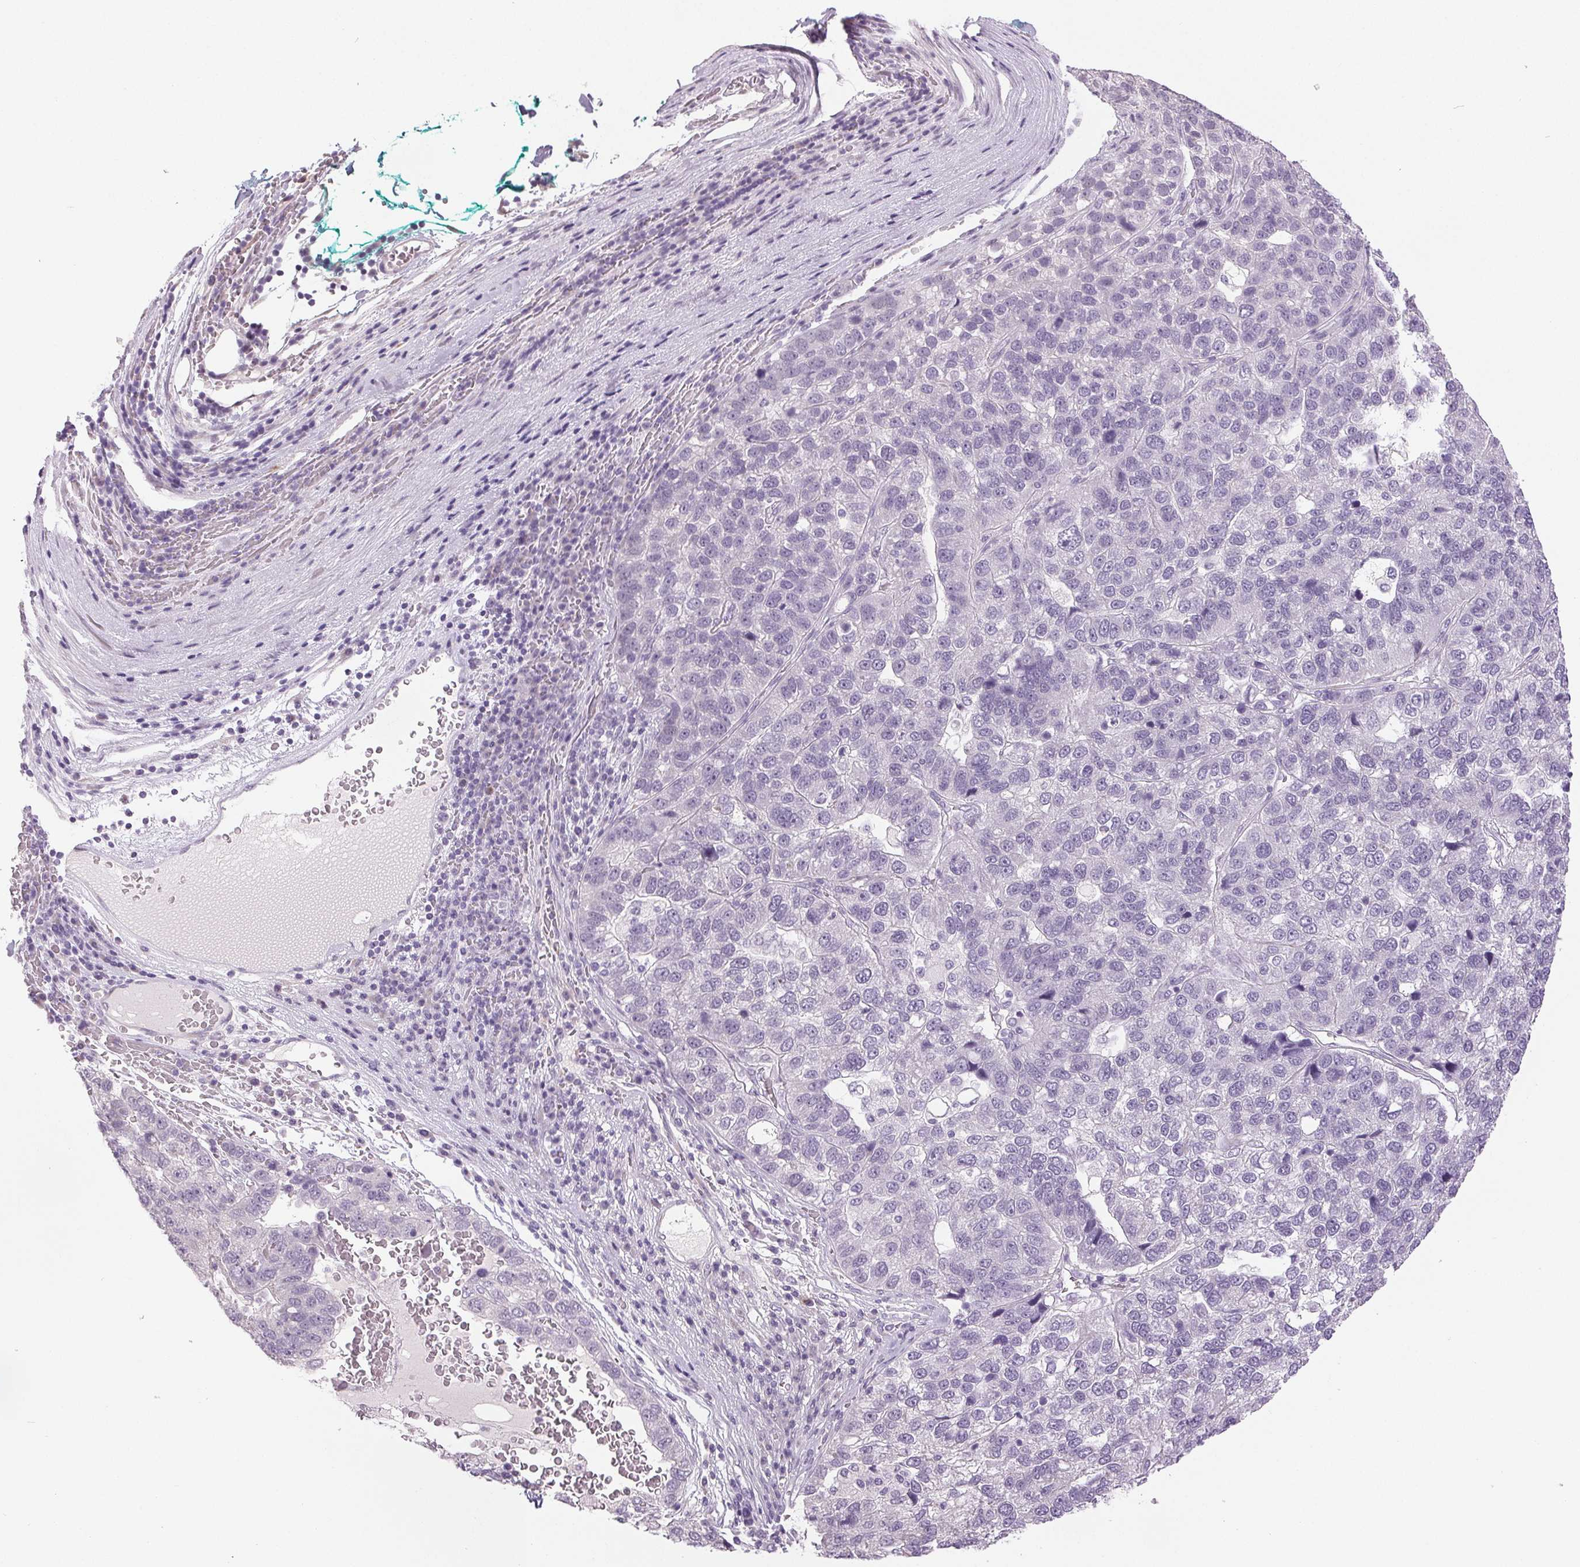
{"staining": {"intensity": "negative", "quantity": "none", "location": "none"}, "tissue": "pancreatic cancer", "cell_type": "Tumor cells", "image_type": "cancer", "snomed": [{"axis": "morphology", "description": "Adenocarcinoma, NOS"}, {"axis": "topography", "description": "Pancreas"}], "caption": "DAB (3,3'-diaminobenzidine) immunohistochemical staining of human pancreatic cancer (adenocarcinoma) shows no significant staining in tumor cells.", "gene": "DNAJC6", "patient": {"sex": "female", "age": 61}}